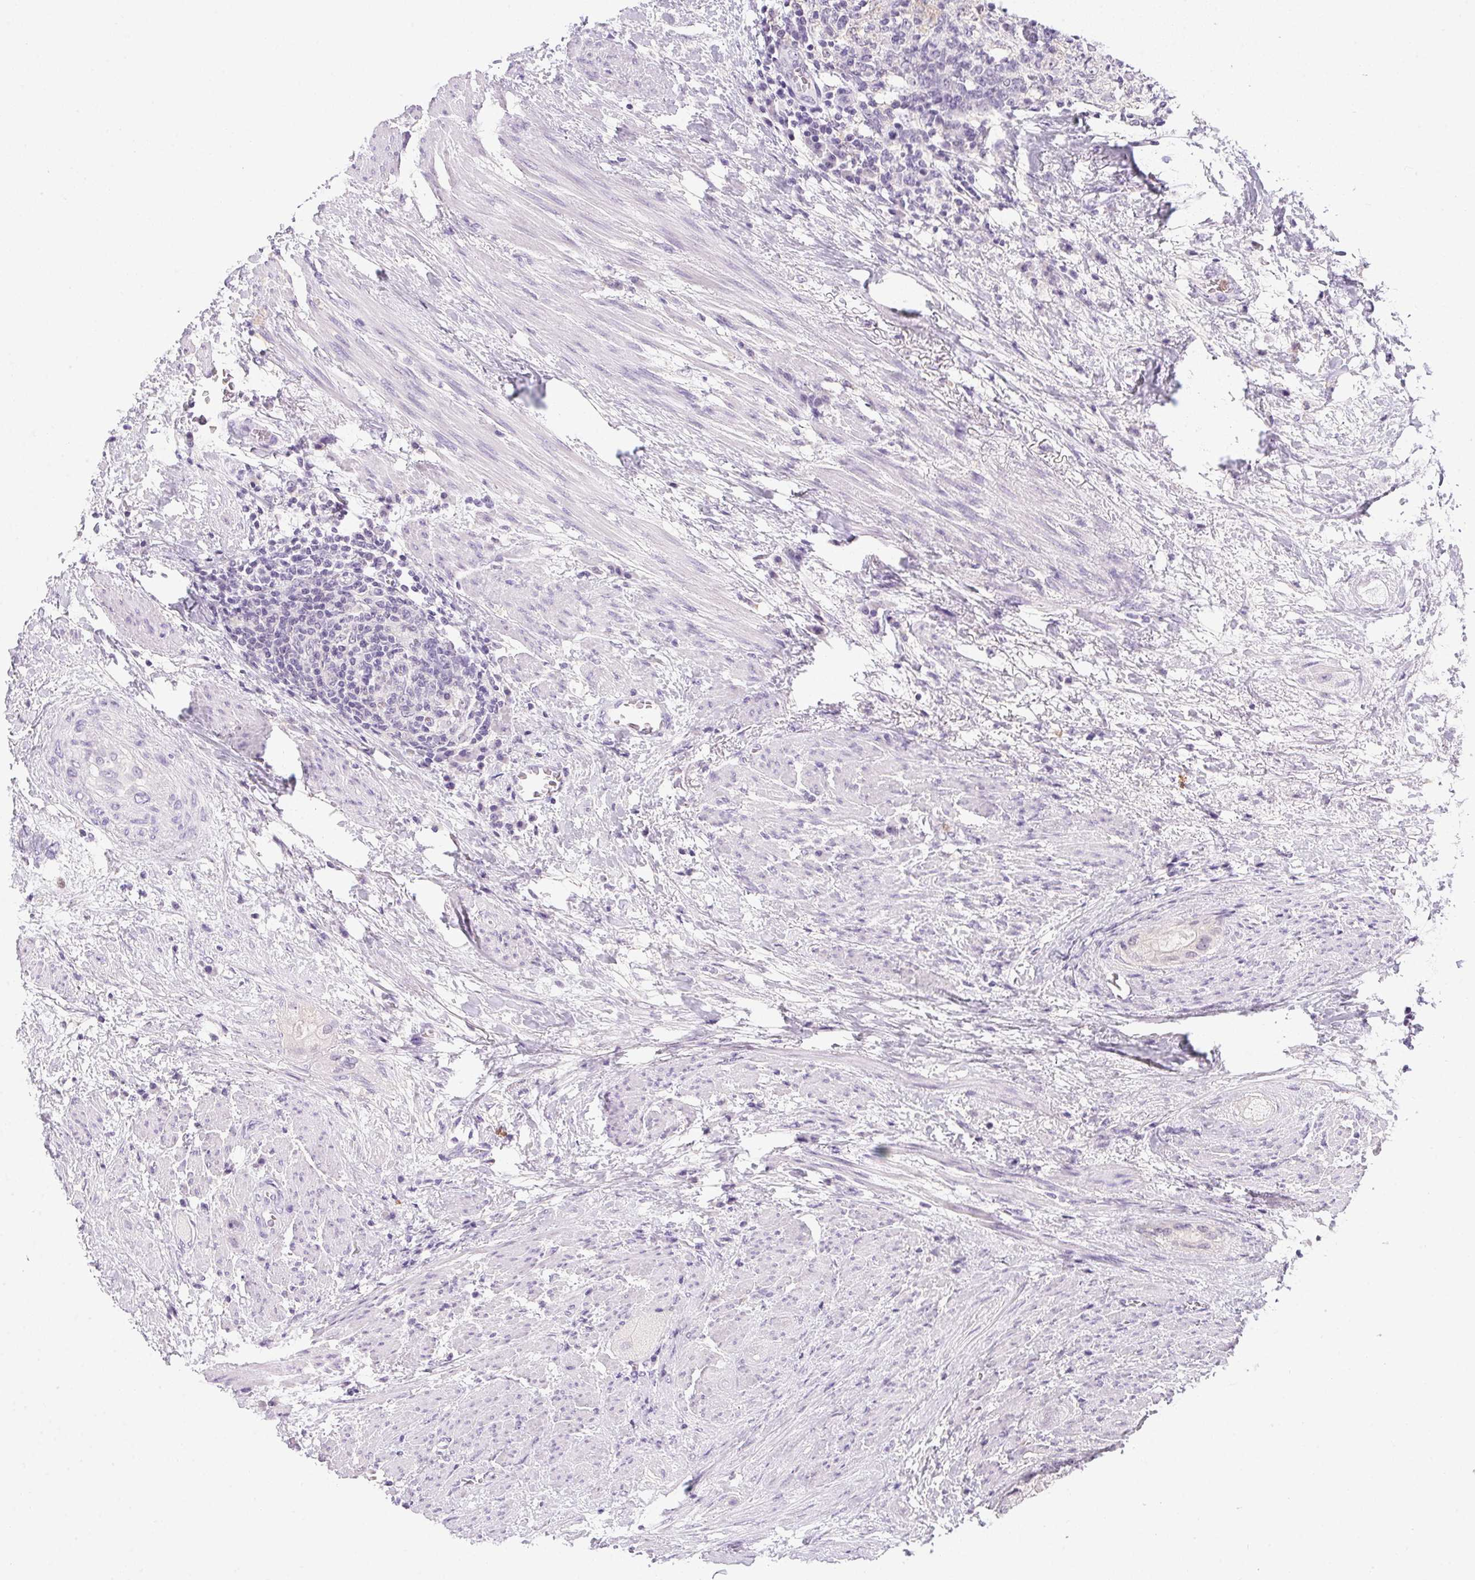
{"staining": {"intensity": "negative", "quantity": "none", "location": "none"}, "tissue": "prostate cancer", "cell_type": "Tumor cells", "image_type": "cancer", "snomed": [{"axis": "morphology", "description": "Adenocarcinoma, High grade"}, {"axis": "topography", "description": "Prostate"}], "caption": "Immunohistochemical staining of adenocarcinoma (high-grade) (prostate) reveals no significant staining in tumor cells. (DAB immunohistochemistry with hematoxylin counter stain).", "gene": "DNAJC5G", "patient": {"sex": "male", "age": 70}}